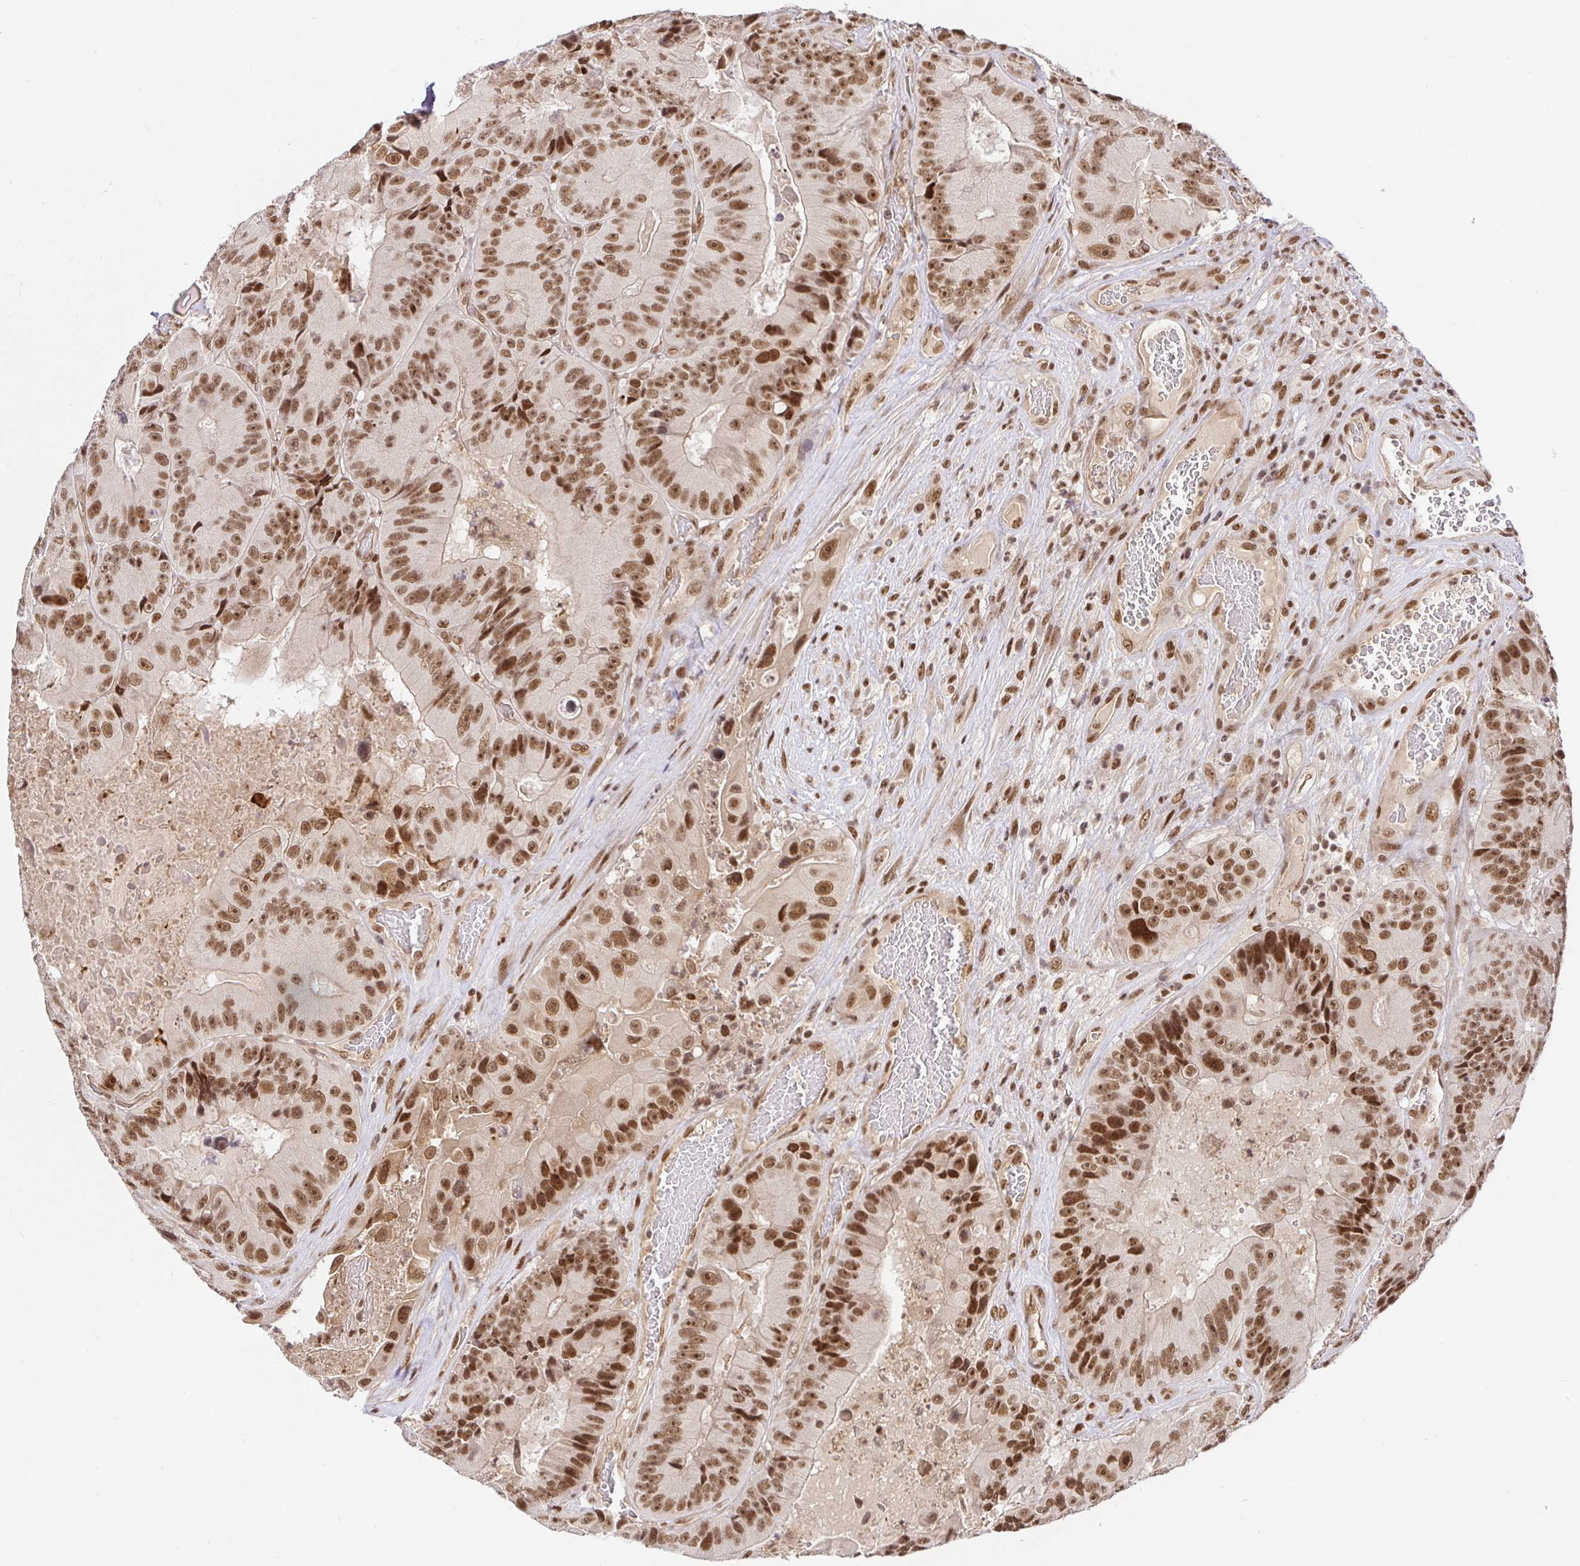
{"staining": {"intensity": "moderate", "quantity": ">75%", "location": "nuclear"}, "tissue": "colorectal cancer", "cell_type": "Tumor cells", "image_type": "cancer", "snomed": [{"axis": "morphology", "description": "Adenocarcinoma, NOS"}, {"axis": "topography", "description": "Colon"}], "caption": "Colorectal cancer stained with immunohistochemistry exhibits moderate nuclear staining in about >75% of tumor cells.", "gene": "USF1", "patient": {"sex": "female", "age": 86}}